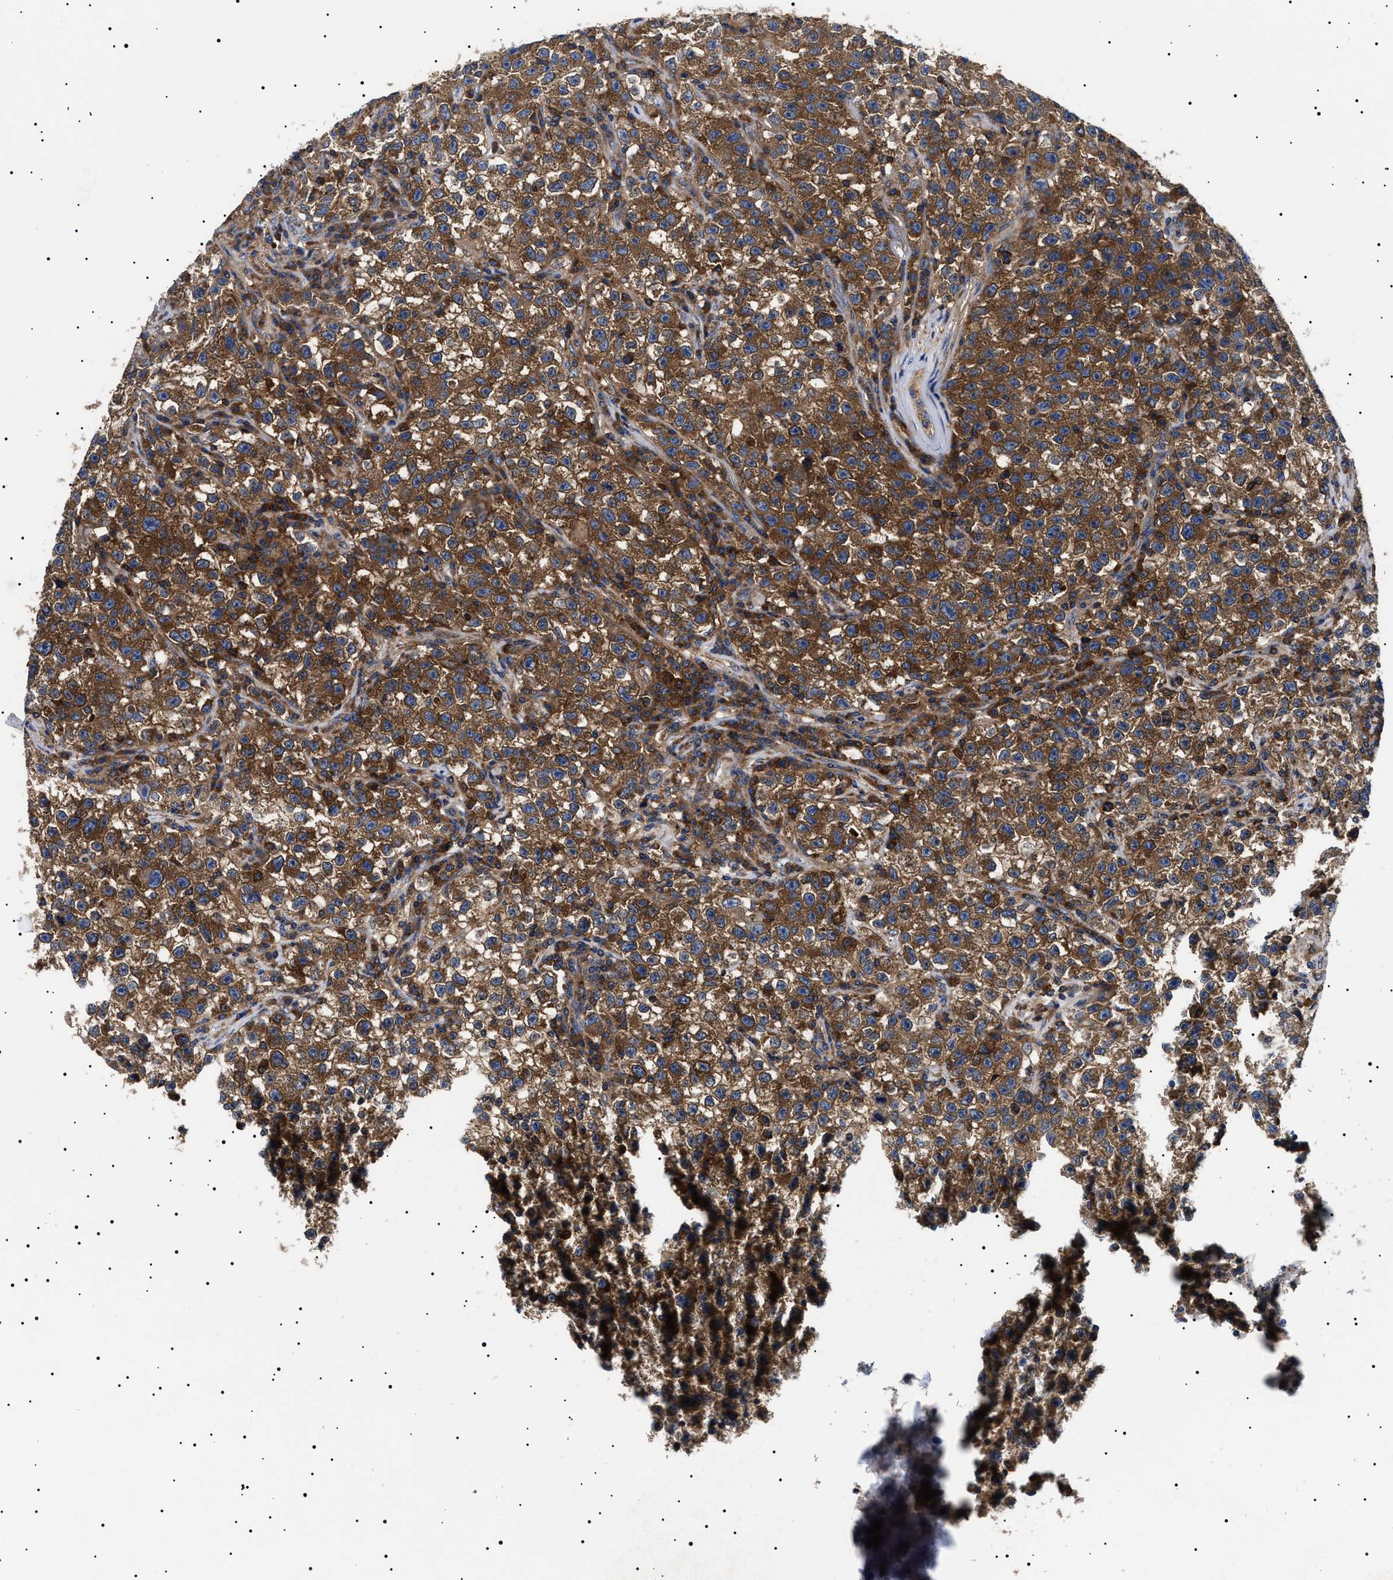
{"staining": {"intensity": "strong", "quantity": ">75%", "location": "cytoplasmic/membranous"}, "tissue": "testis cancer", "cell_type": "Tumor cells", "image_type": "cancer", "snomed": [{"axis": "morphology", "description": "Seminoma, NOS"}, {"axis": "topography", "description": "Testis"}], "caption": "Strong cytoplasmic/membranous protein positivity is seen in about >75% of tumor cells in testis cancer.", "gene": "TPP2", "patient": {"sex": "male", "age": 22}}